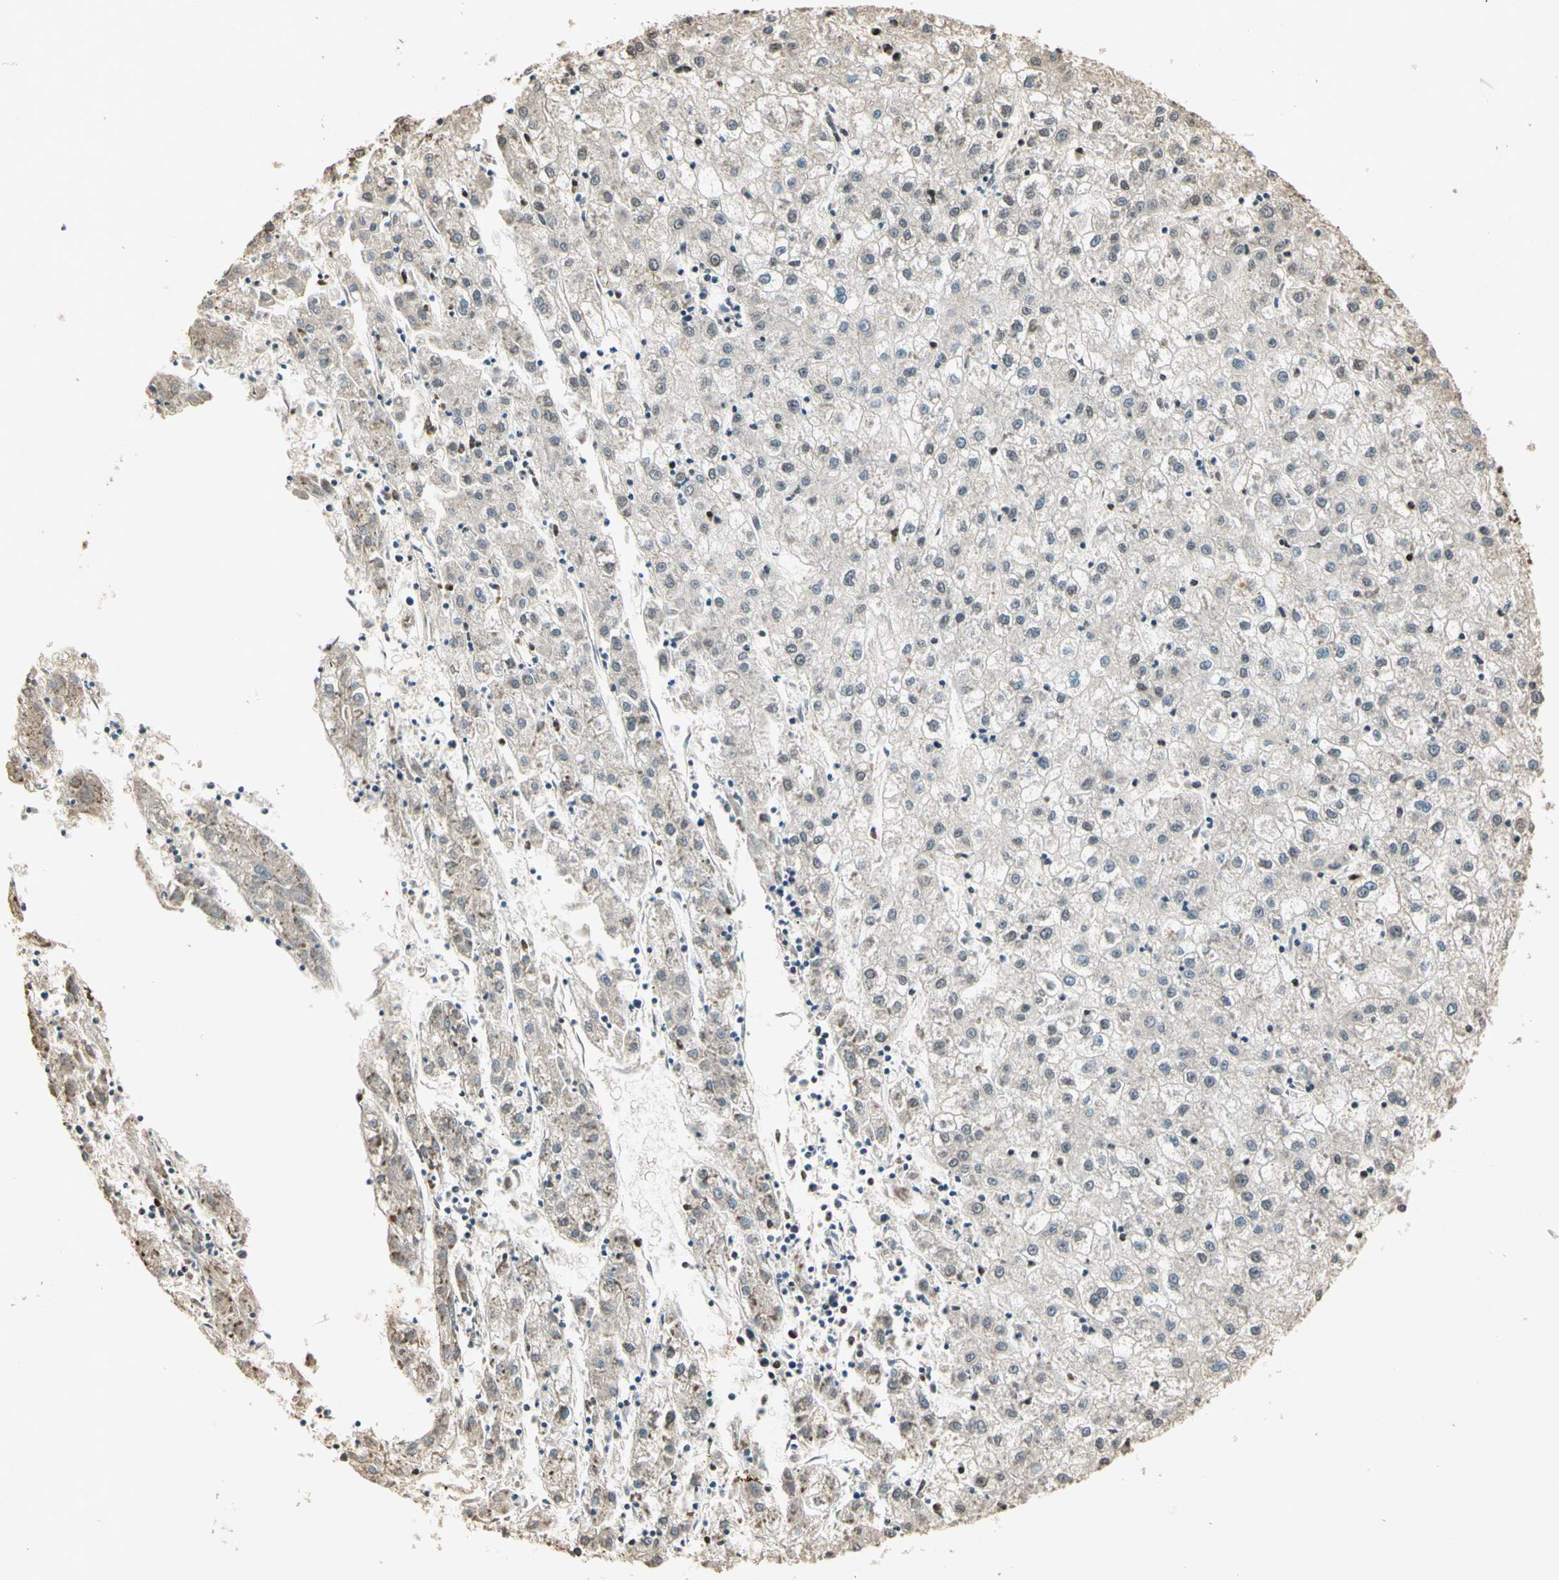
{"staining": {"intensity": "weak", "quantity": "<25%", "location": "cytoplasmic/membranous"}, "tissue": "liver cancer", "cell_type": "Tumor cells", "image_type": "cancer", "snomed": [{"axis": "morphology", "description": "Carcinoma, Hepatocellular, NOS"}, {"axis": "topography", "description": "Liver"}], "caption": "Immunohistochemistry (IHC) photomicrograph of human hepatocellular carcinoma (liver) stained for a protein (brown), which reveals no staining in tumor cells.", "gene": "TOP1", "patient": {"sex": "male", "age": 72}}